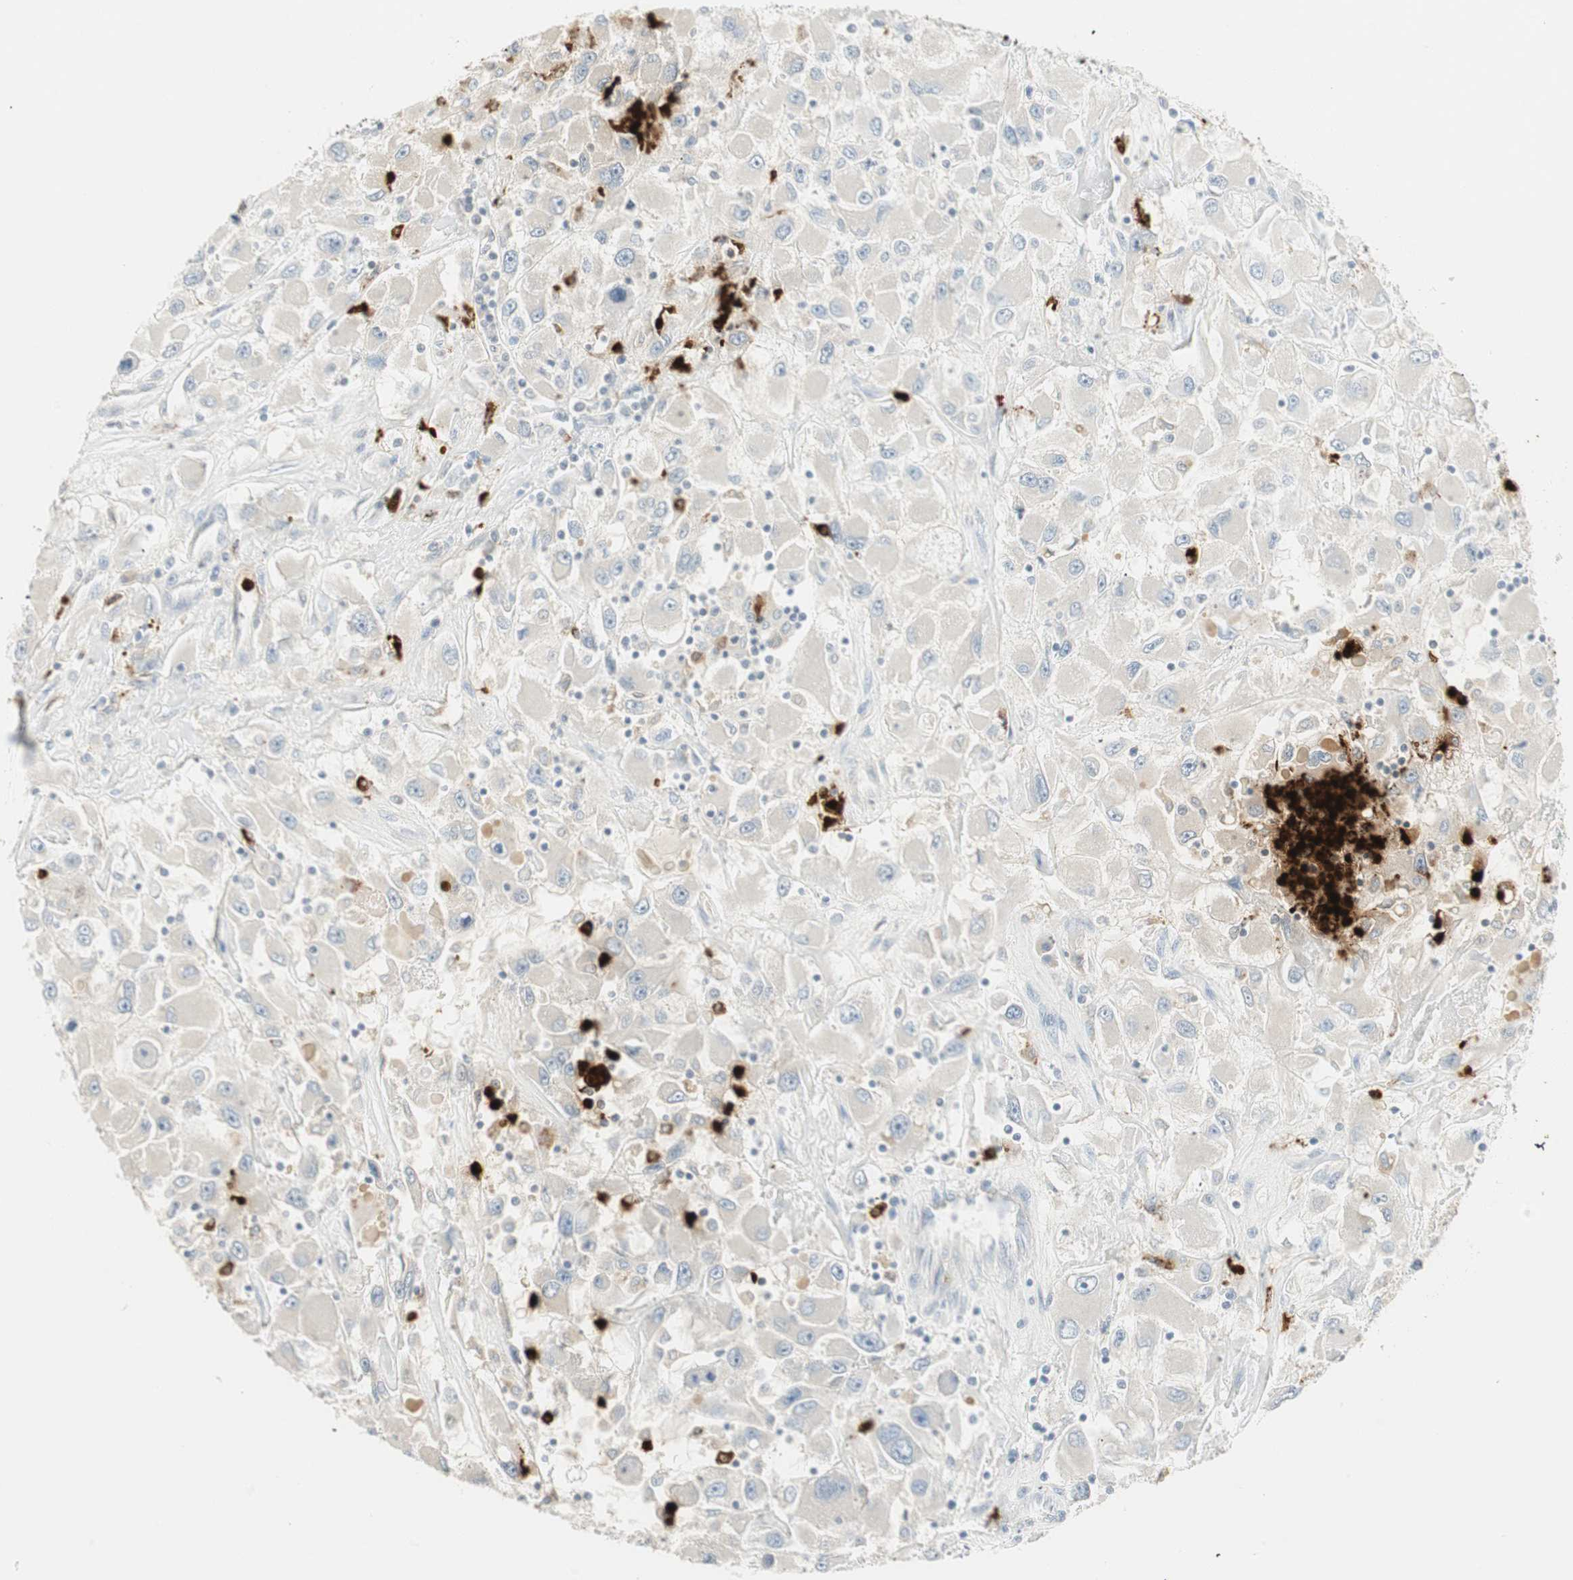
{"staining": {"intensity": "negative", "quantity": "none", "location": "none"}, "tissue": "renal cancer", "cell_type": "Tumor cells", "image_type": "cancer", "snomed": [{"axis": "morphology", "description": "Adenocarcinoma, NOS"}, {"axis": "topography", "description": "Kidney"}], "caption": "Renal cancer (adenocarcinoma) was stained to show a protein in brown. There is no significant positivity in tumor cells.", "gene": "PRTN3", "patient": {"sex": "female", "age": 52}}